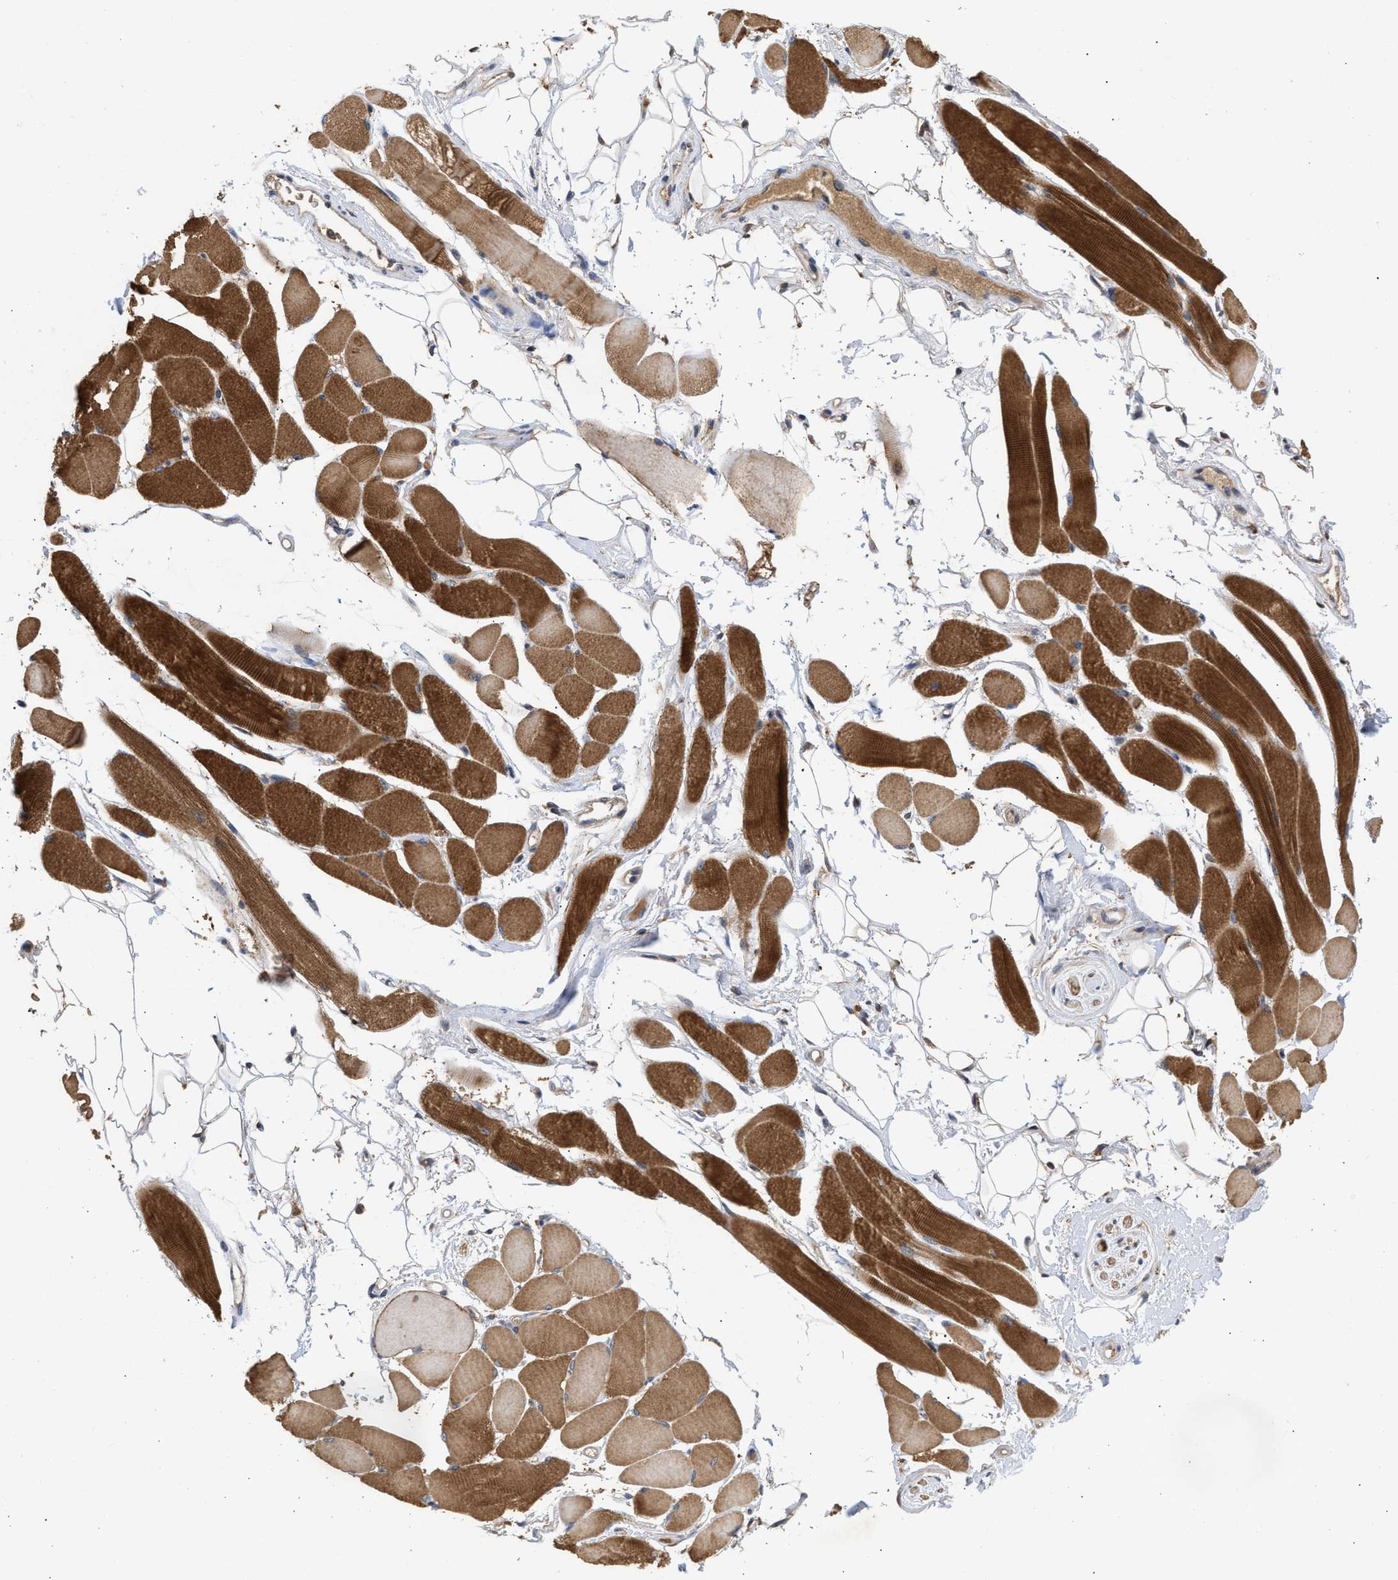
{"staining": {"intensity": "strong", "quantity": "25%-75%", "location": "cytoplasmic/membranous"}, "tissue": "skeletal muscle", "cell_type": "Myocytes", "image_type": "normal", "snomed": [{"axis": "morphology", "description": "Normal tissue, NOS"}, {"axis": "topography", "description": "Skeletal muscle"}, {"axis": "topography", "description": "Peripheral nerve tissue"}], "caption": "Brown immunohistochemical staining in unremarkable skeletal muscle demonstrates strong cytoplasmic/membranous staining in about 25%-75% of myocytes. The staining was performed using DAB, with brown indicating positive protein expression. Nuclei are stained blue with hematoxylin.", "gene": "FITM1", "patient": {"sex": "female", "age": 84}}